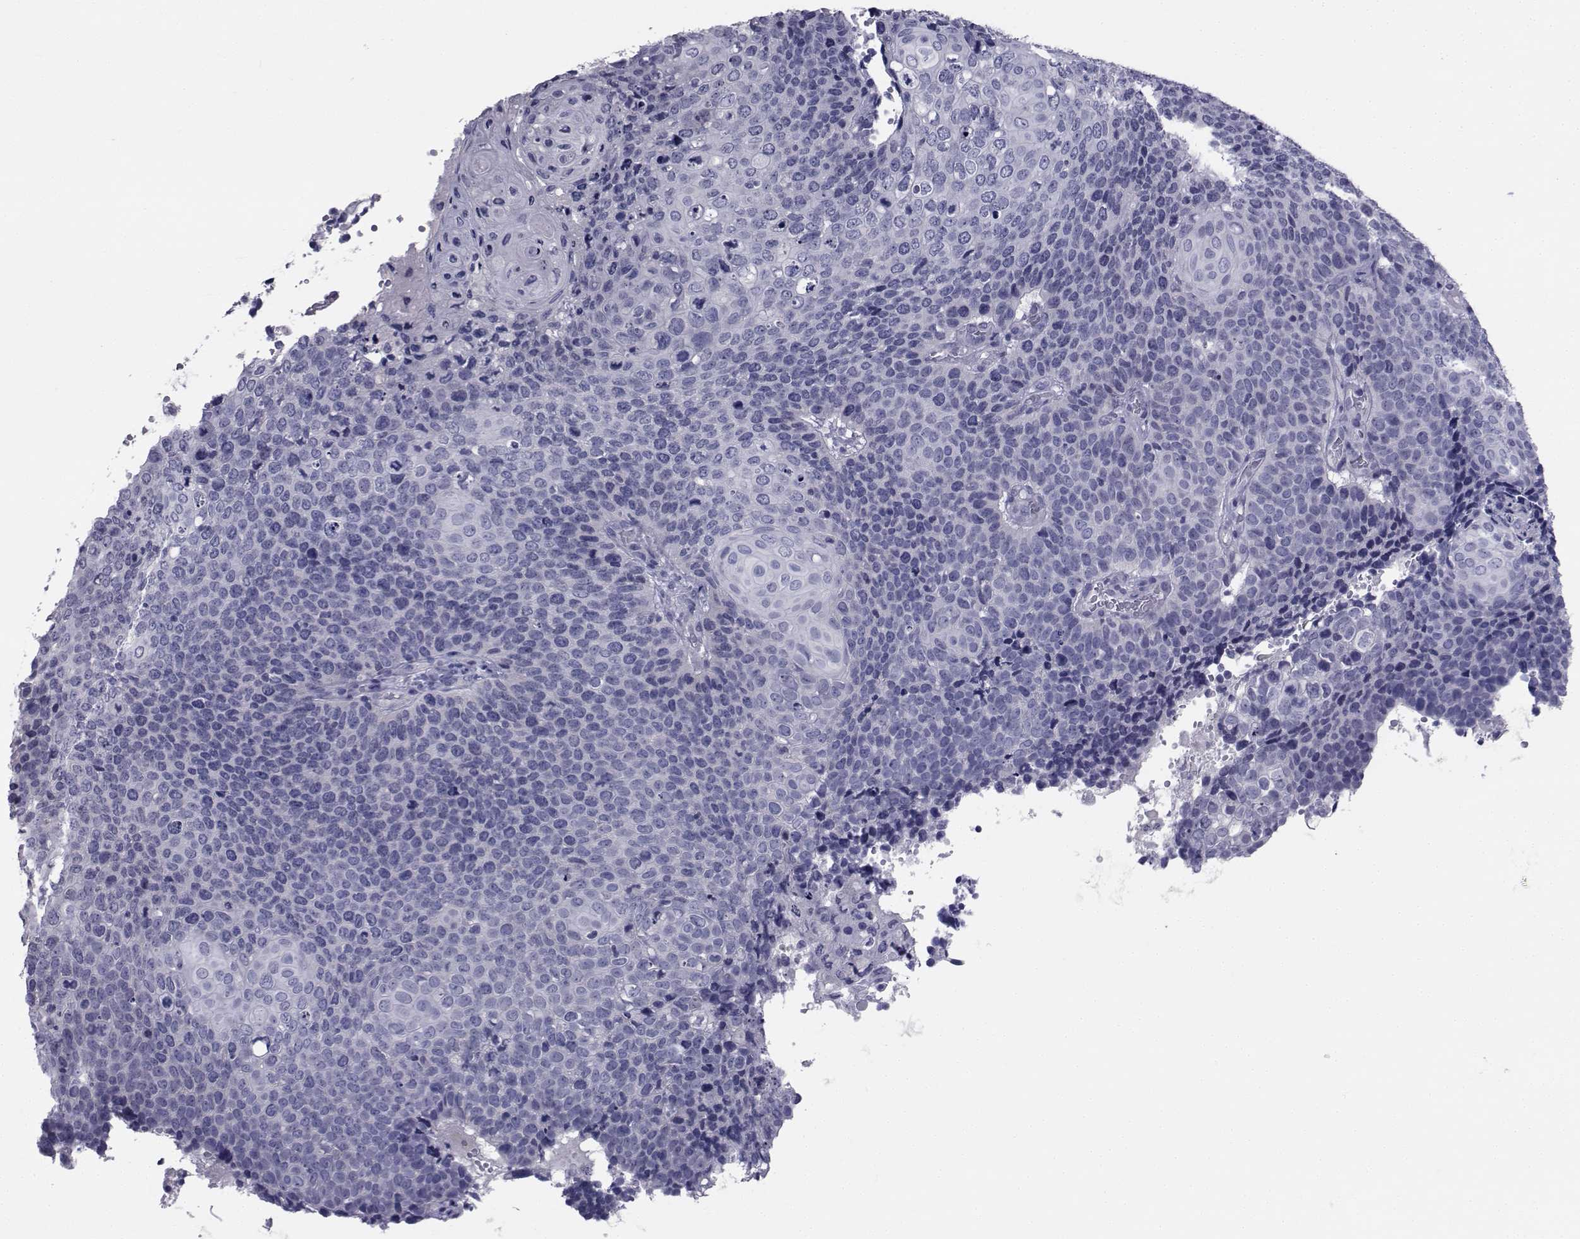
{"staining": {"intensity": "negative", "quantity": "none", "location": "none"}, "tissue": "cervical cancer", "cell_type": "Tumor cells", "image_type": "cancer", "snomed": [{"axis": "morphology", "description": "Squamous cell carcinoma, NOS"}, {"axis": "topography", "description": "Cervix"}], "caption": "IHC photomicrograph of cervical cancer stained for a protein (brown), which demonstrates no positivity in tumor cells.", "gene": "CHRNA1", "patient": {"sex": "female", "age": 39}}